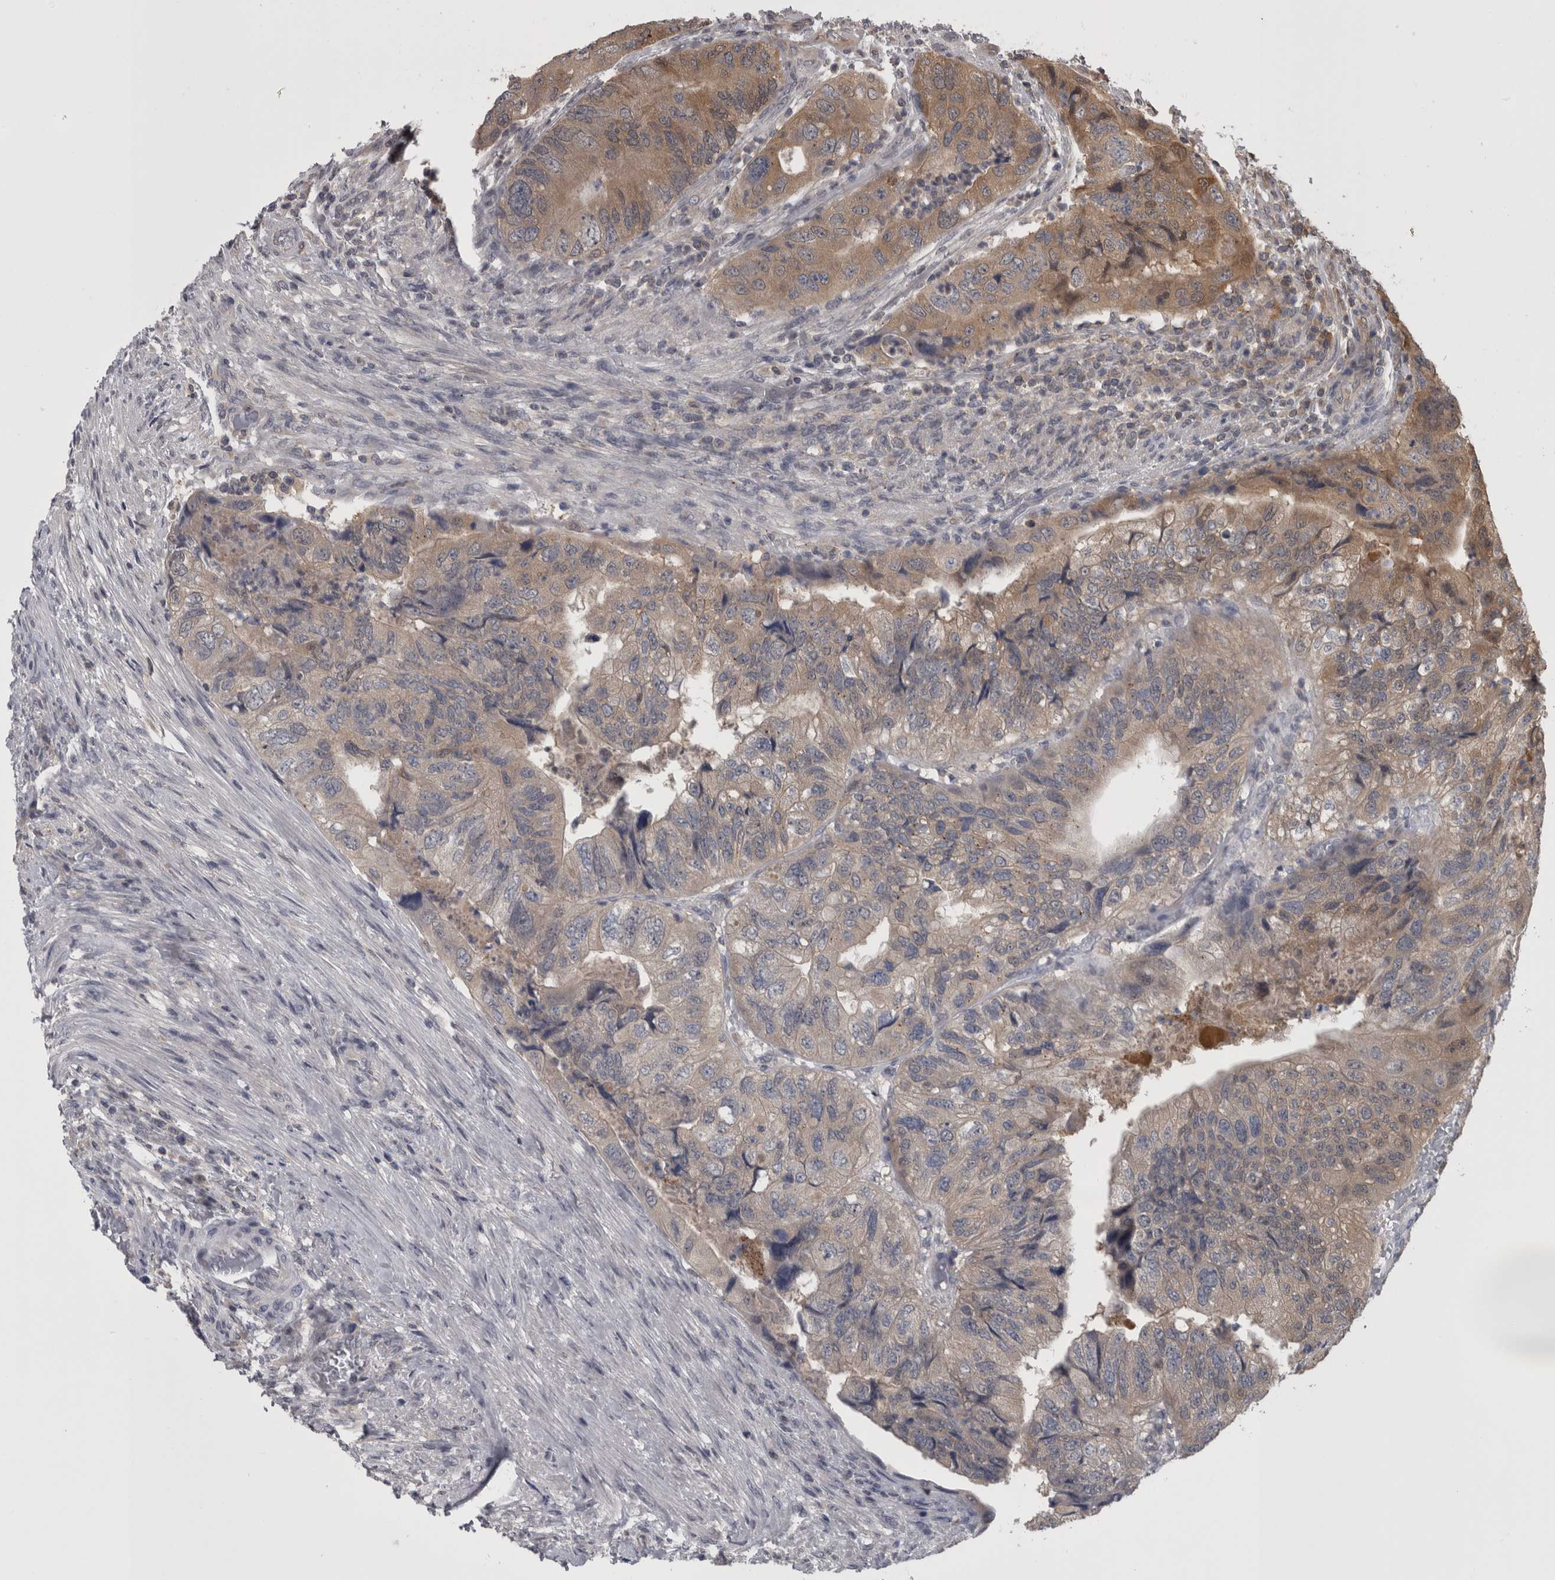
{"staining": {"intensity": "moderate", "quantity": "25%-75%", "location": "cytoplasmic/membranous"}, "tissue": "colorectal cancer", "cell_type": "Tumor cells", "image_type": "cancer", "snomed": [{"axis": "morphology", "description": "Adenocarcinoma, NOS"}, {"axis": "topography", "description": "Rectum"}], "caption": "Immunohistochemistry micrograph of human colorectal cancer (adenocarcinoma) stained for a protein (brown), which shows medium levels of moderate cytoplasmic/membranous staining in approximately 25%-75% of tumor cells.", "gene": "APRT", "patient": {"sex": "male", "age": 63}}